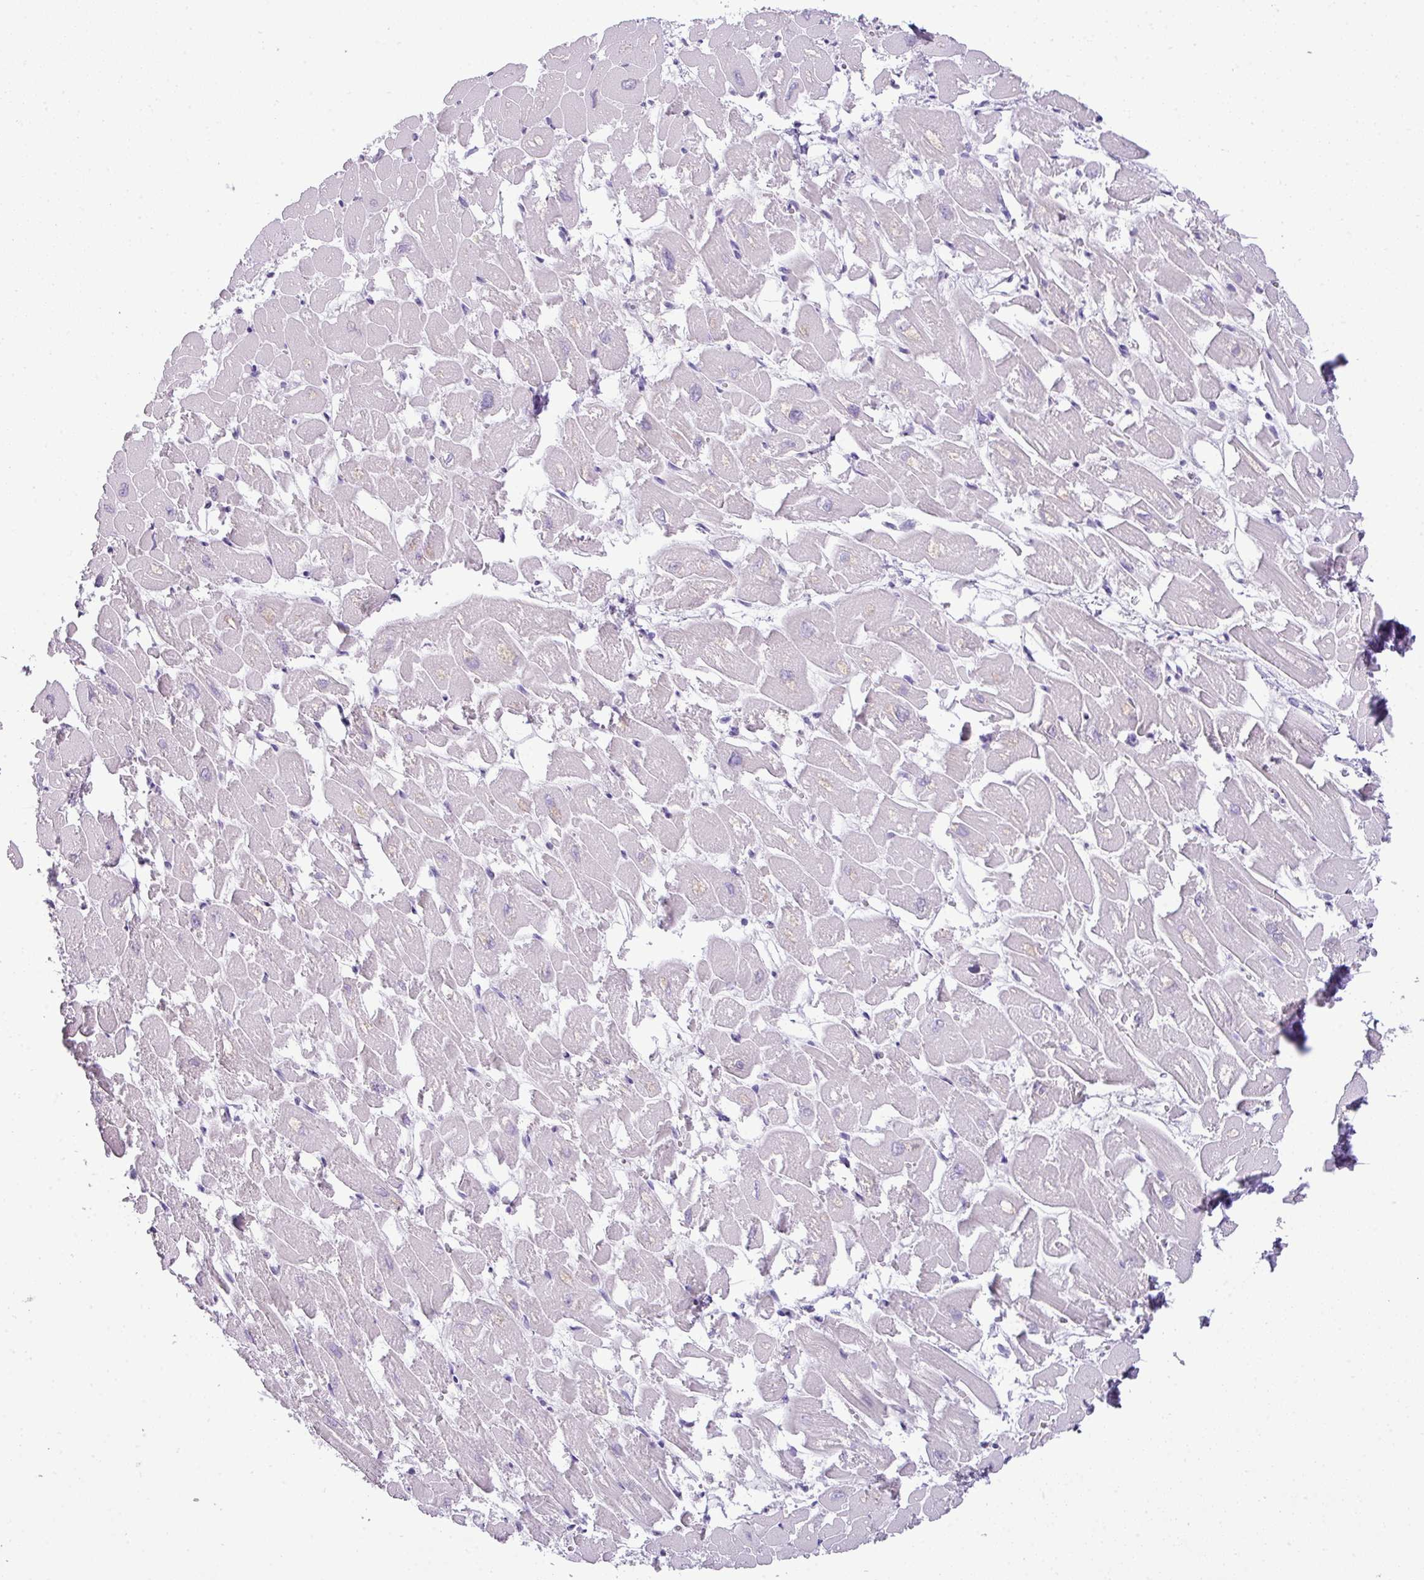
{"staining": {"intensity": "negative", "quantity": "none", "location": "none"}, "tissue": "heart muscle", "cell_type": "Cardiomyocytes", "image_type": "normal", "snomed": [{"axis": "morphology", "description": "Normal tissue, NOS"}, {"axis": "topography", "description": "Heart"}], "caption": "DAB (3,3'-diaminobenzidine) immunohistochemical staining of benign heart muscle reveals no significant expression in cardiomyocytes. (DAB (3,3'-diaminobenzidine) IHC visualized using brightfield microscopy, high magnification).", "gene": "ENSG00000273748", "patient": {"sex": "male", "age": 54}}